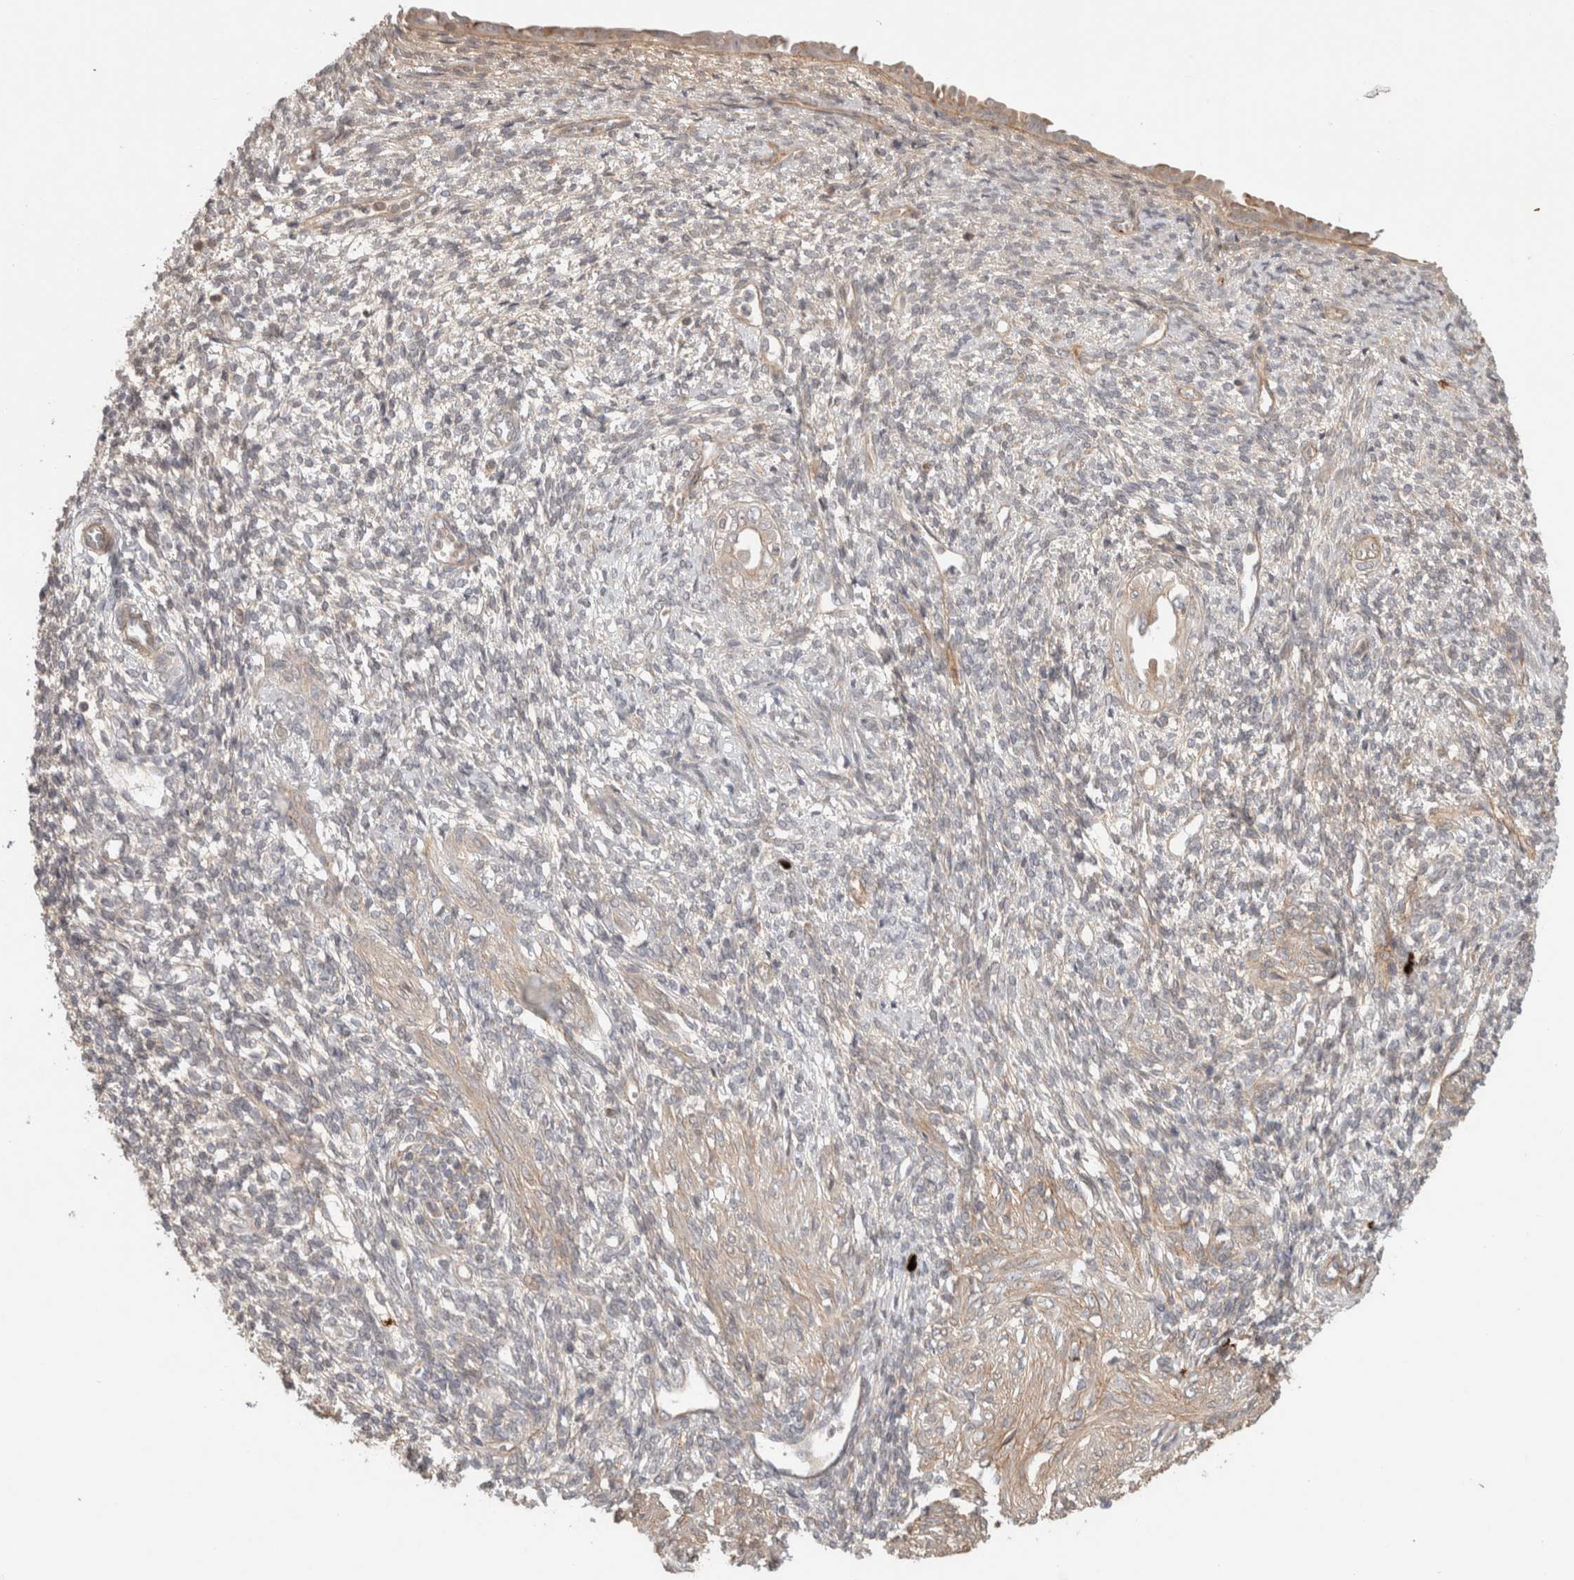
{"staining": {"intensity": "negative", "quantity": "none", "location": "none"}, "tissue": "endometrium", "cell_type": "Cells in endometrial stroma", "image_type": "normal", "snomed": [{"axis": "morphology", "description": "Normal tissue, NOS"}, {"axis": "topography", "description": "Endometrium"}], "caption": "Endometrium stained for a protein using IHC demonstrates no staining cells in endometrial stroma.", "gene": "HSPG2", "patient": {"sex": "female", "age": 66}}